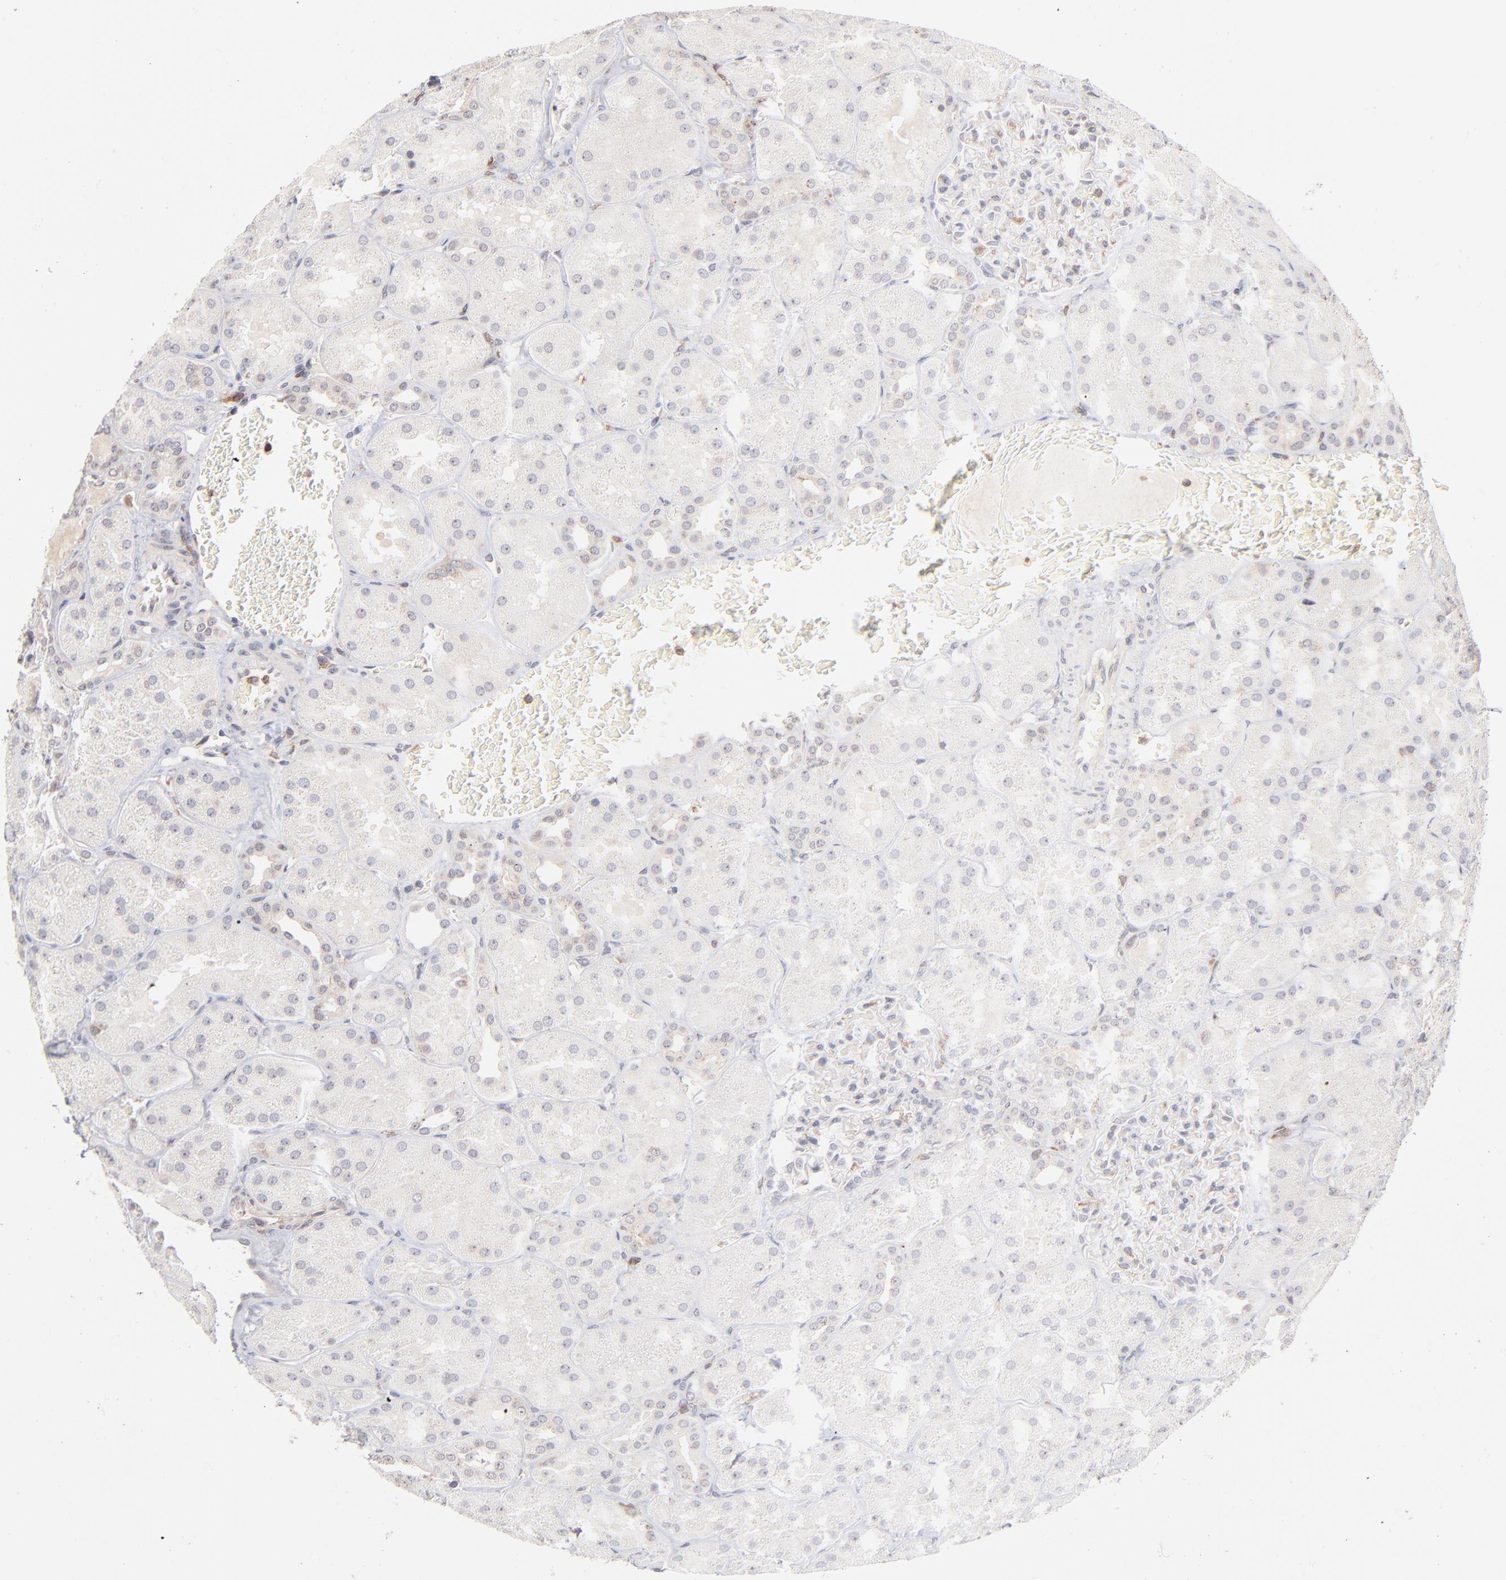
{"staining": {"intensity": "negative", "quantity": "none", "location": "none"}, "tissue": "kidney", "cell_type": "Cells in glomeruli", "image_type": "normal", "snomed": [{"axis": "morphology", "description": "Normal tissue, NOS"}, {"axis": "topography", "description": "Kidney"}], "caption": "Protein analysis of normal kidney shows no significant expression in cells in glomeruli.", "gene": "WIPF1", "patient": {"sex": "male", "age": 28}}